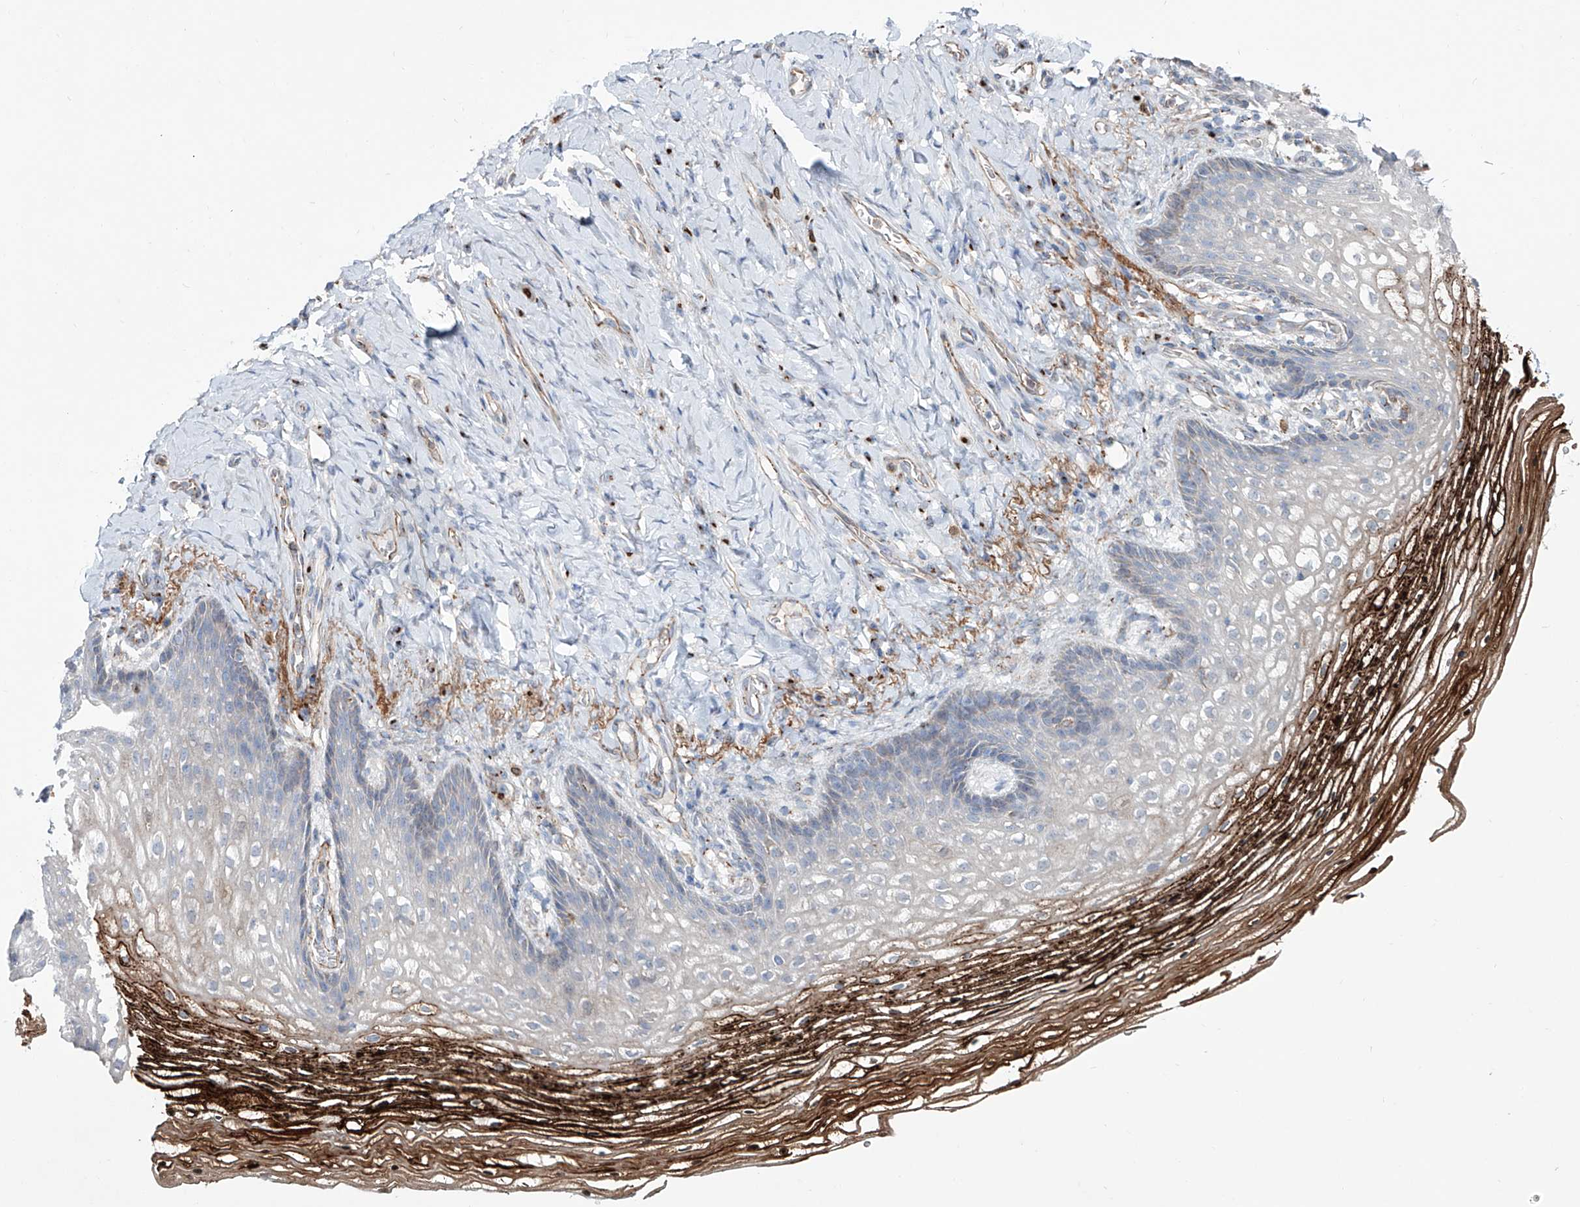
{"staining": {"intensity": "strong", "quantity": "<25%", "location": "cytoplasmic/membranous"}, "tissue": "vagina", "cell_type": "Squamous epithelial cells", "image_type": "normal", "snomed": [{"axis": "morphology", "description": "Normal tissue, NOS"}, {"axis": "topography", "description": "Vagina"}], "caption": "Vagina stained with DAB IHC demonstrates medium levels of strong cytoplasmic/membranous staining in approximately <25% of squamous epithelial cells. The staining was performed using DAB (3,3'-diaminobenzidine) to visualize the protein expression in brown, while the nuclei were stained in blue with hematoxylin (Magnification: 20x).", "gene": "CDH5", "patient": {"sex": "female", "age": 60}}